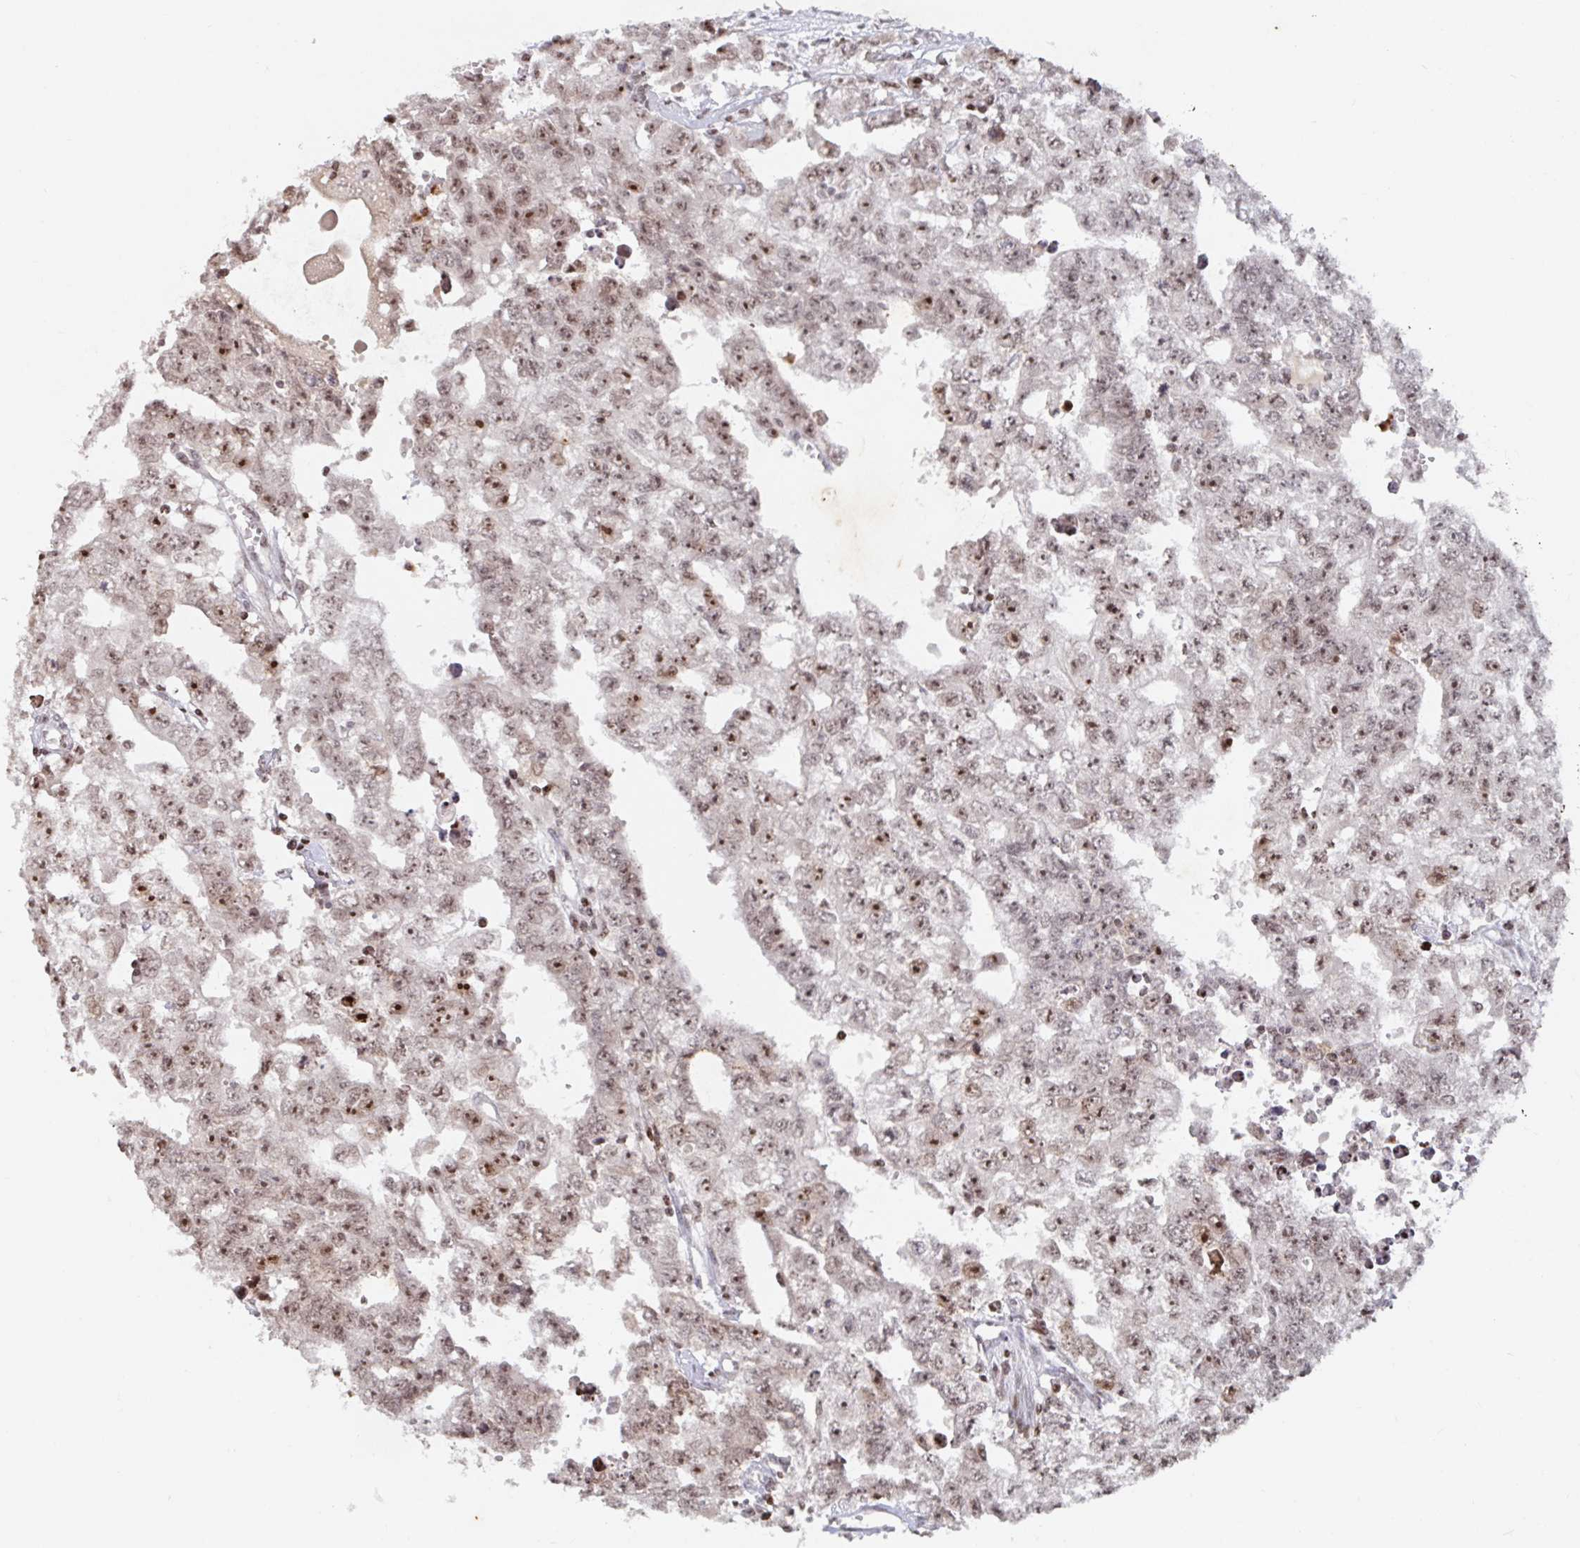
{"staining": {"intensity": "moderate", "quantity": ">75%", "location": "nuclear"}, "tissue": "testis cancer", "cell_type": "Tumor cells", "image_type": "cancer", "snomed": [{"axis": "morphology", "description": "Carcinoma, Embryonal, NOS"}, {"axis": "morphology", "description": "Teratoma, malignant, NOS"}, {"axis": "topography", "description": "Testis"}], "caption": "Testis cancer was stained to show a protein in brown. There is medium levels of moderate nuclear positivity in approximately >75% of tumor cells.", "gene": "C19orf53", "patient": {"sex": "male", "age": 24}}